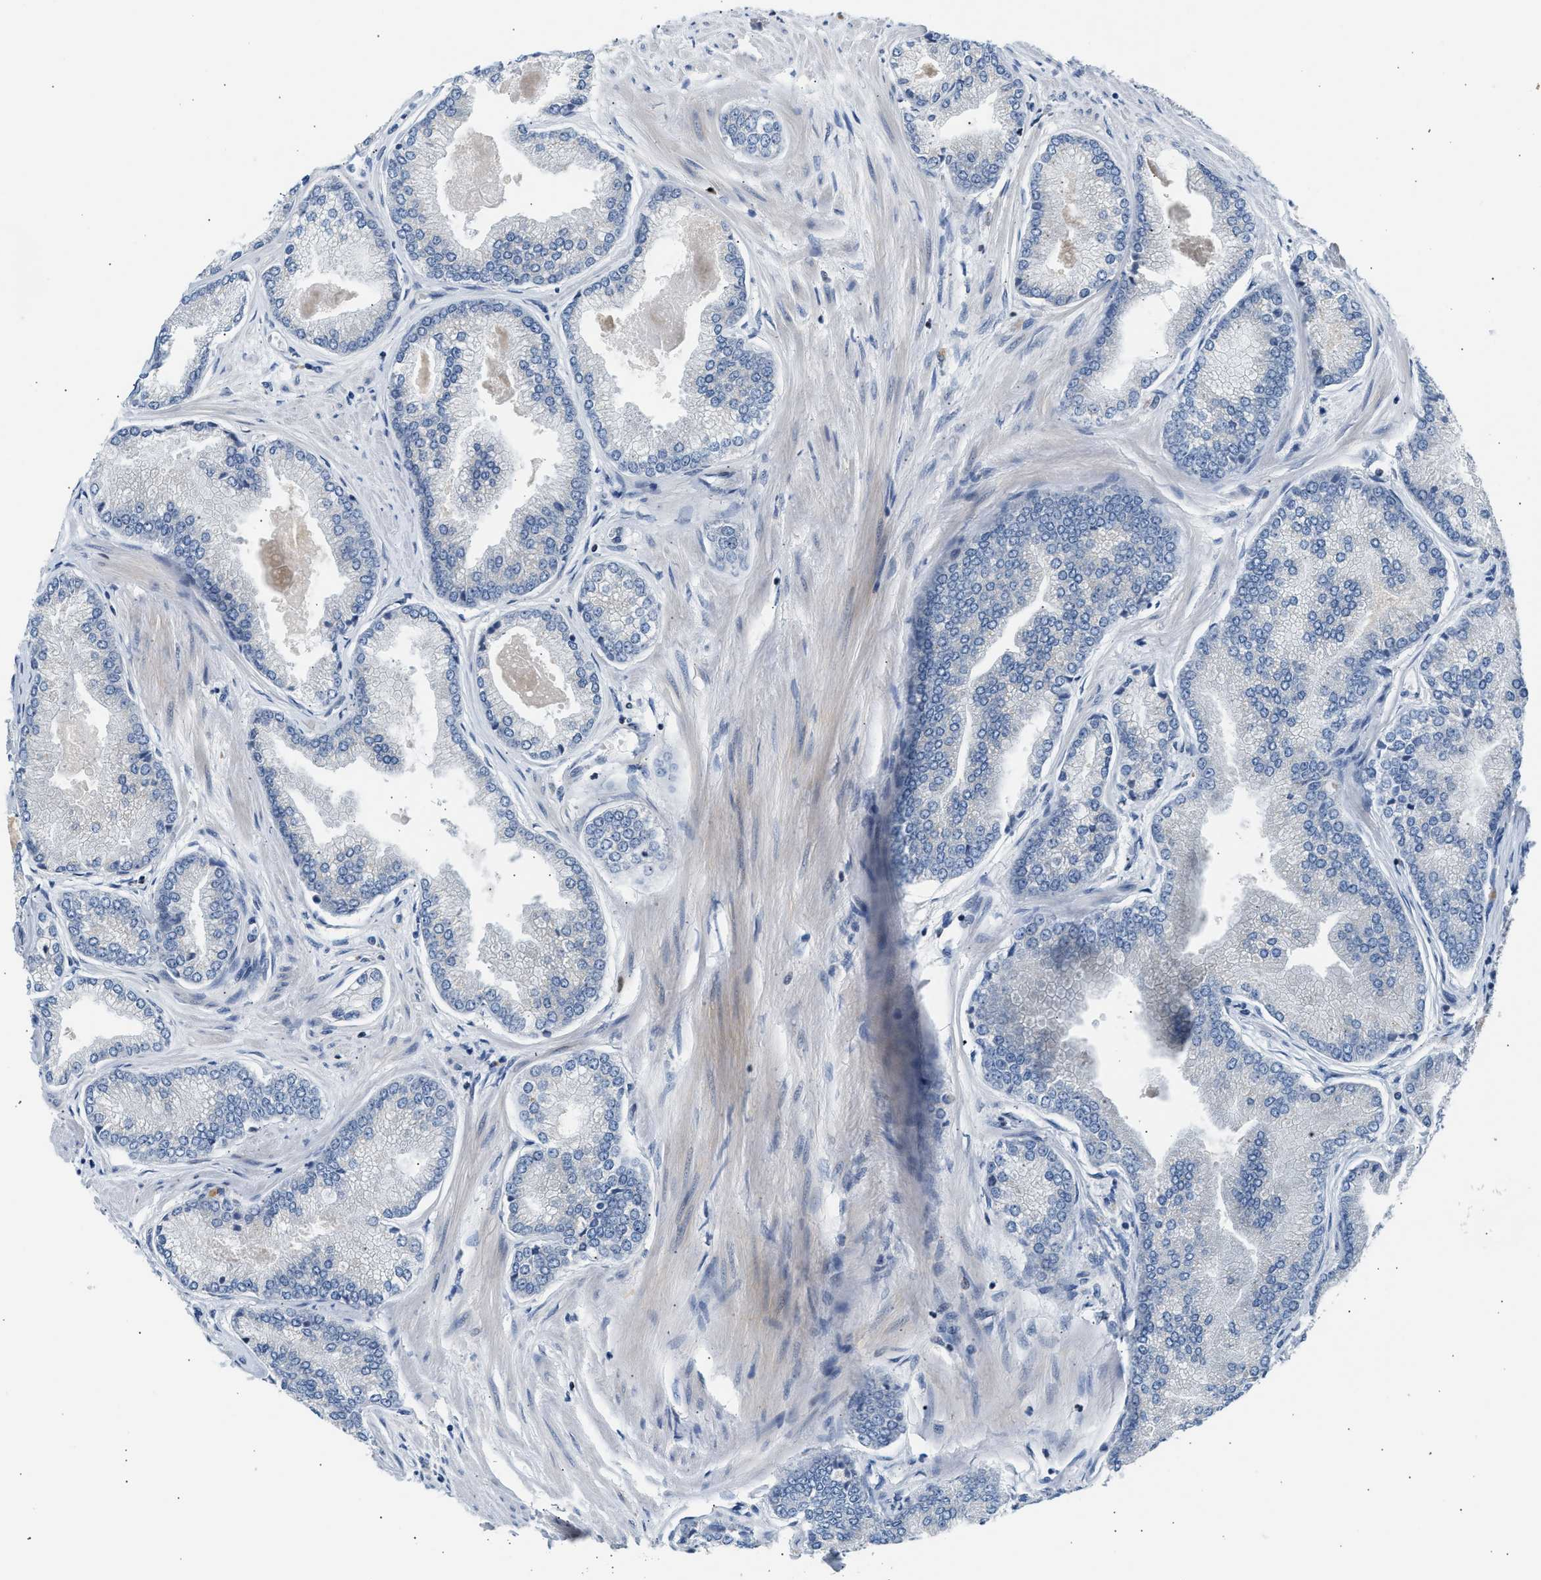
{"staining": {"intensity": "negative", "quantity": "none", "location": "none"}, "tissue": "prostate cancer", "cell_type": "Tumor cells", "image_type": "cancer", "snomed": [{"axis": "morphology", "description": "Adenocarcinoma, High grade"}, {"axis": "topography", "description": "Prostate"}], "caption": "This is a histopathology image of immunohistochemistry (IHC) staining of prostate cancer (high-grade adenocarcinoma), which shows no positivity in tumor cells.", "gene": "NPS", "patient": {"sex": "male", "age": 61}}